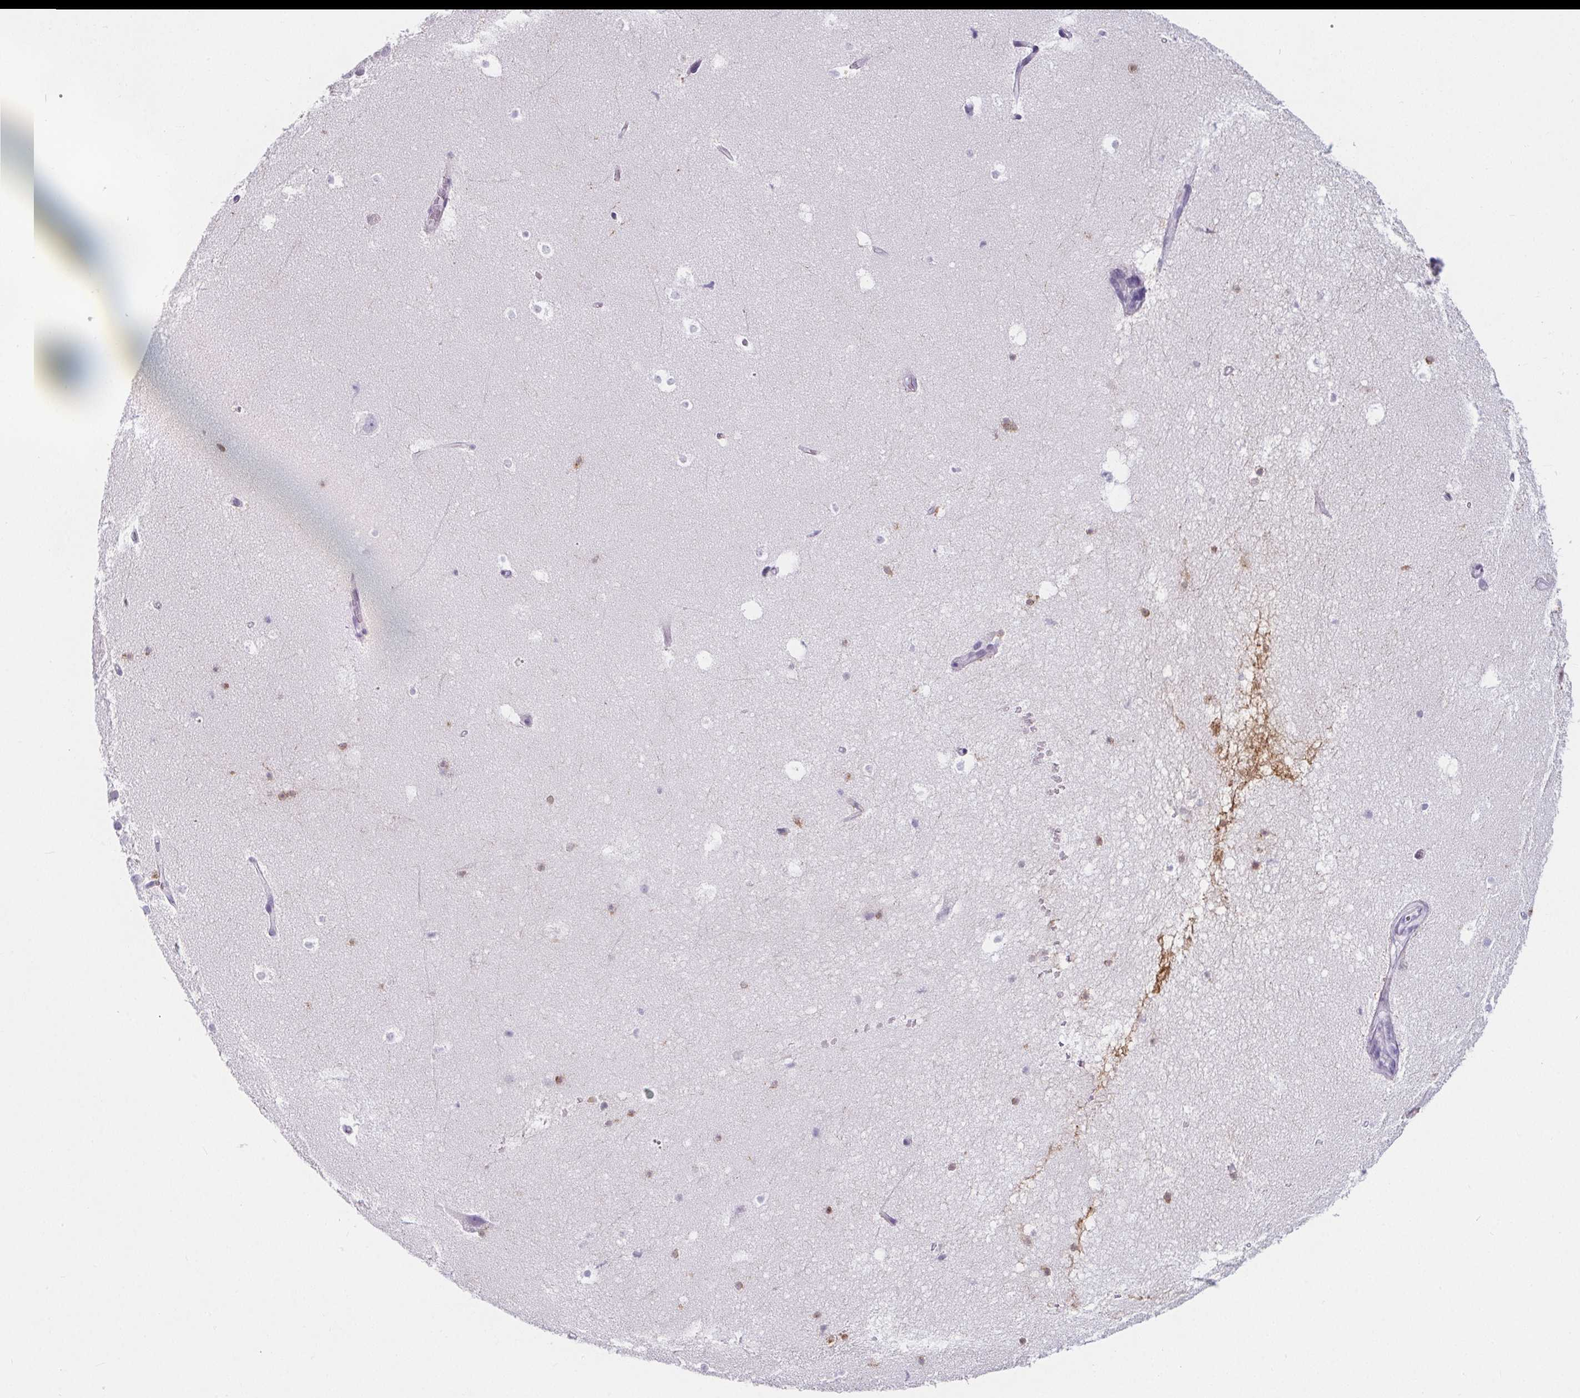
{"staining": {"intensity": "strong", "quantity": "<25%", "location": "cytoplasmic/membranous"}, "tissue": "hippocampus", "cell_type": "Glial cells", "image_type": "normal", "snomed": [{"axis": "morphology", "description": "Normal tissue, NOS"}, {"axis": "topography", "description": "Hippocampus"}], "caption": "Benign hippocampus was stained to show a protein in brown. There is medium levels of strong cytoplasmic/membranous expression in about <25% of glial cells.", "gene": "ADRB1", "patient": {"sex": "male", "age": 26}}